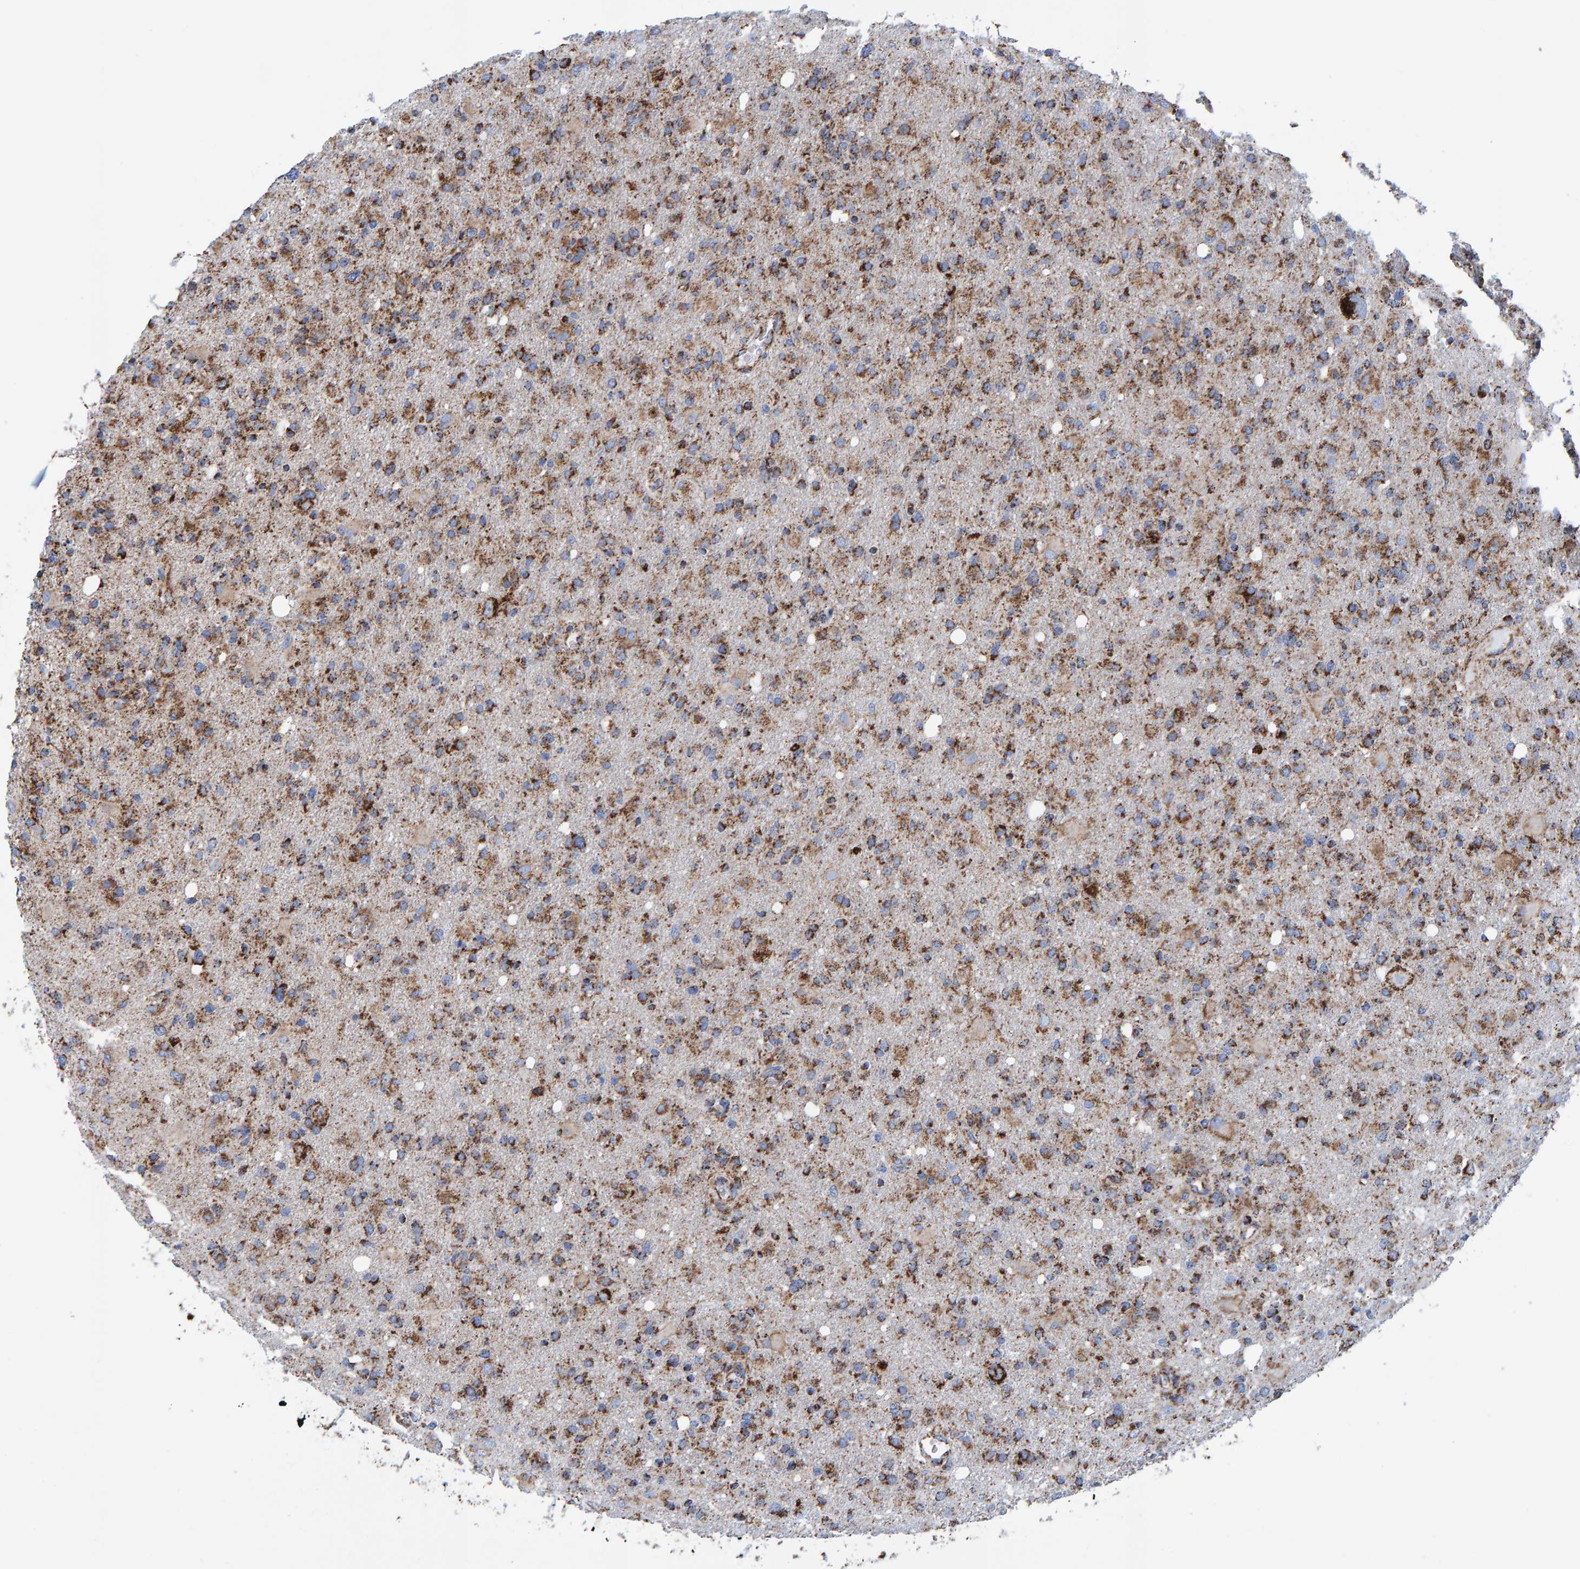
{"staining": {"intensity": "strong", "quantity": ">75%", "location": "cytoplasmic/membranous"}, "tissue": "glioma", "cell_type": "Tumor cells", "image_type": "cancer", "snomed": [{"axis": "morphology", "description": "Glioma, malignant, High grade"}, {"axis": "topography", "description": "Brain"}], "caption": "Immunohistochemistry histopathology image of human malignant glioma (high-grade) stained for a protein (brown), which demonstrates high levels of strong cytoplasmic/membranous staining in about >75% of tumor cells.", "gene": "ENSG00000262660", "patient": {"sex": "female", "age": 57}}